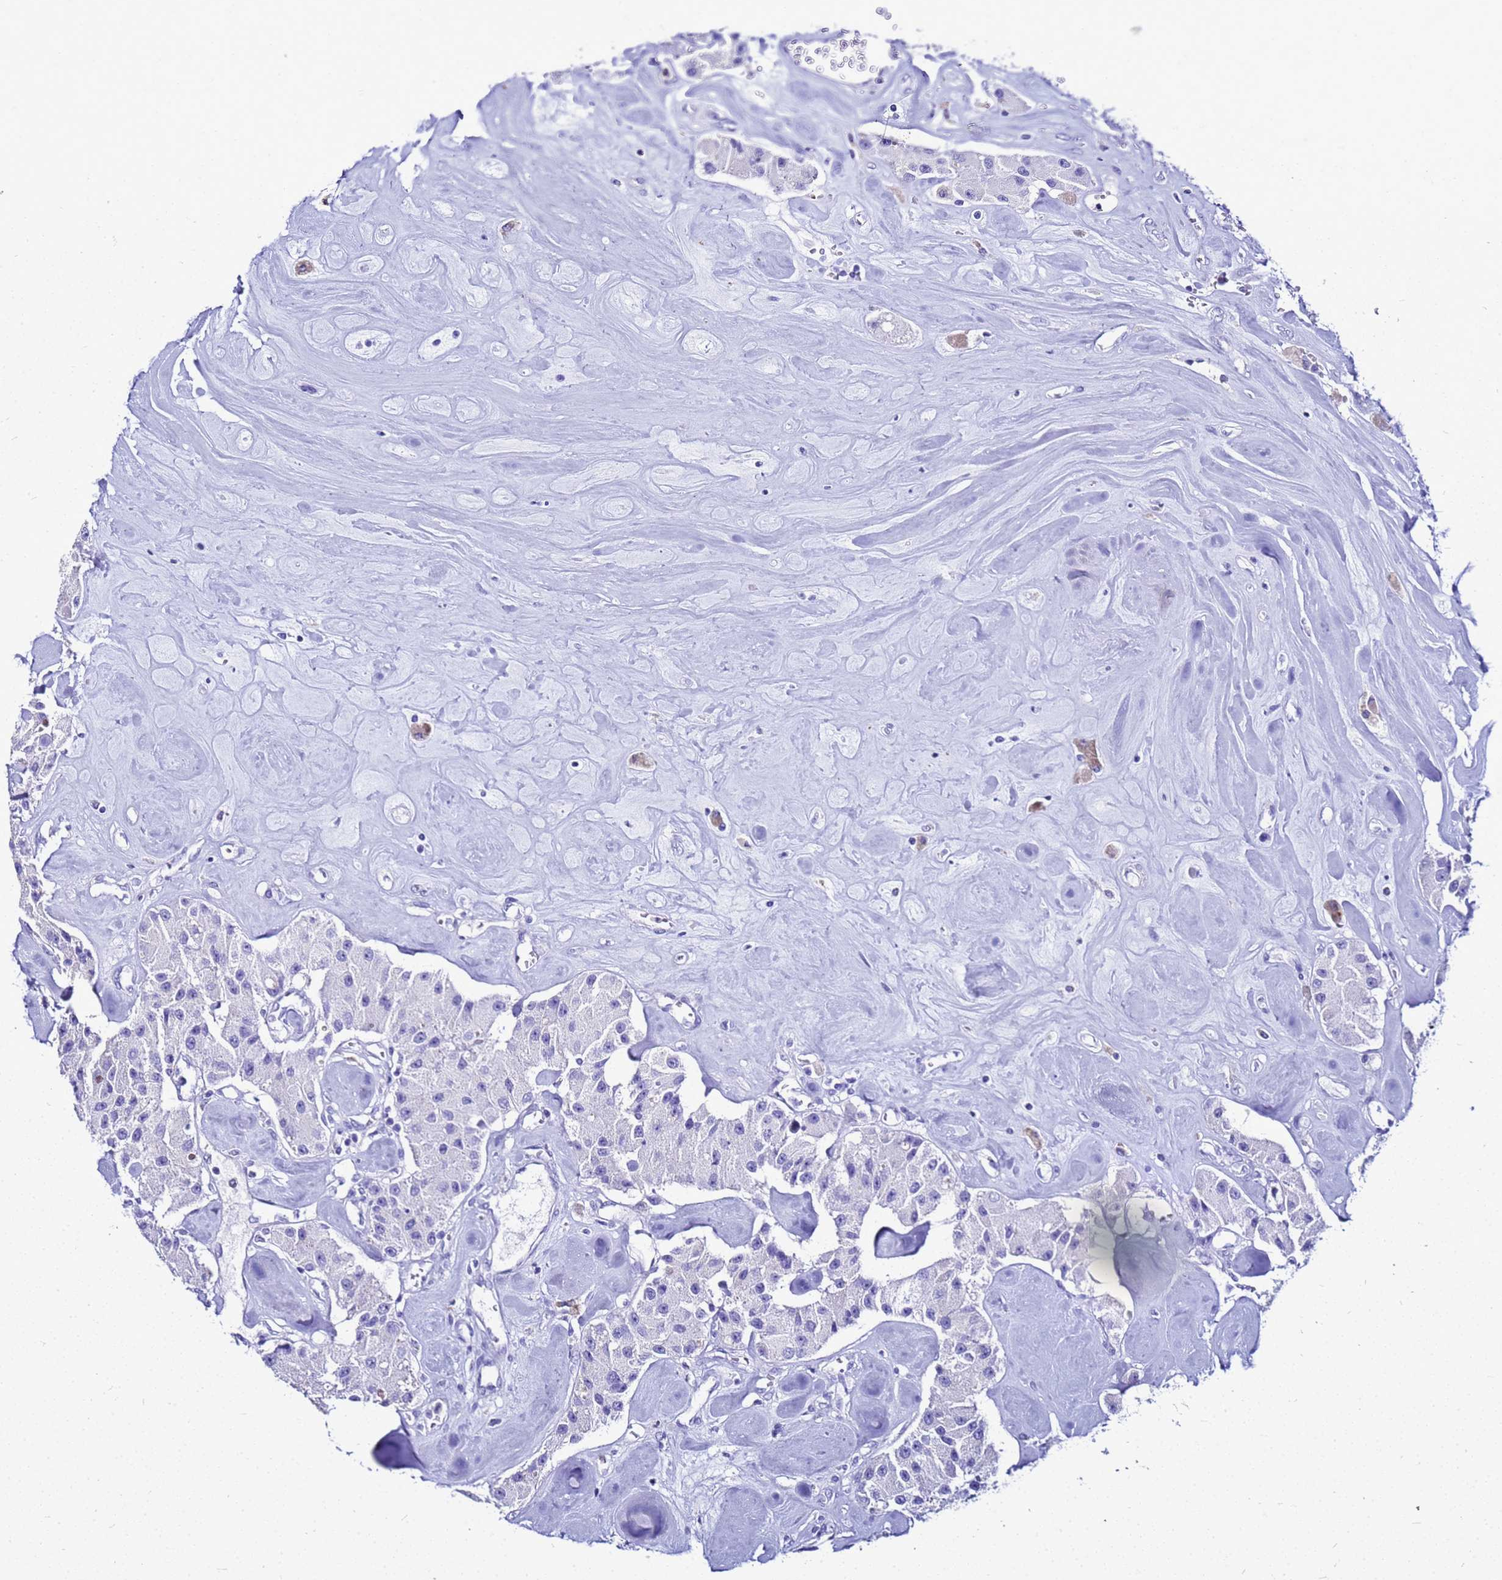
{"staining": {"intensity": "negative", "quantity": "none", "location": "none"}, "tissue": "carcinoid", "cell_type": "Tumor cells", "image_type": "cancer", "snomed": [{"axis": "morphology", "description": "Carcinoid, malignant, NOS"}, {"axis": "topography", "description": "Pancreas"}], "caption": "Protein analysis of carcinoid shows no significant expression in tumor cells. (Brightfield microscopy of DAB (3,3'-diaminobenzidine) immunohistochemistry at high magnification).", "gene": "CSTA", "patient": {"sex": "male", "age": 41}}